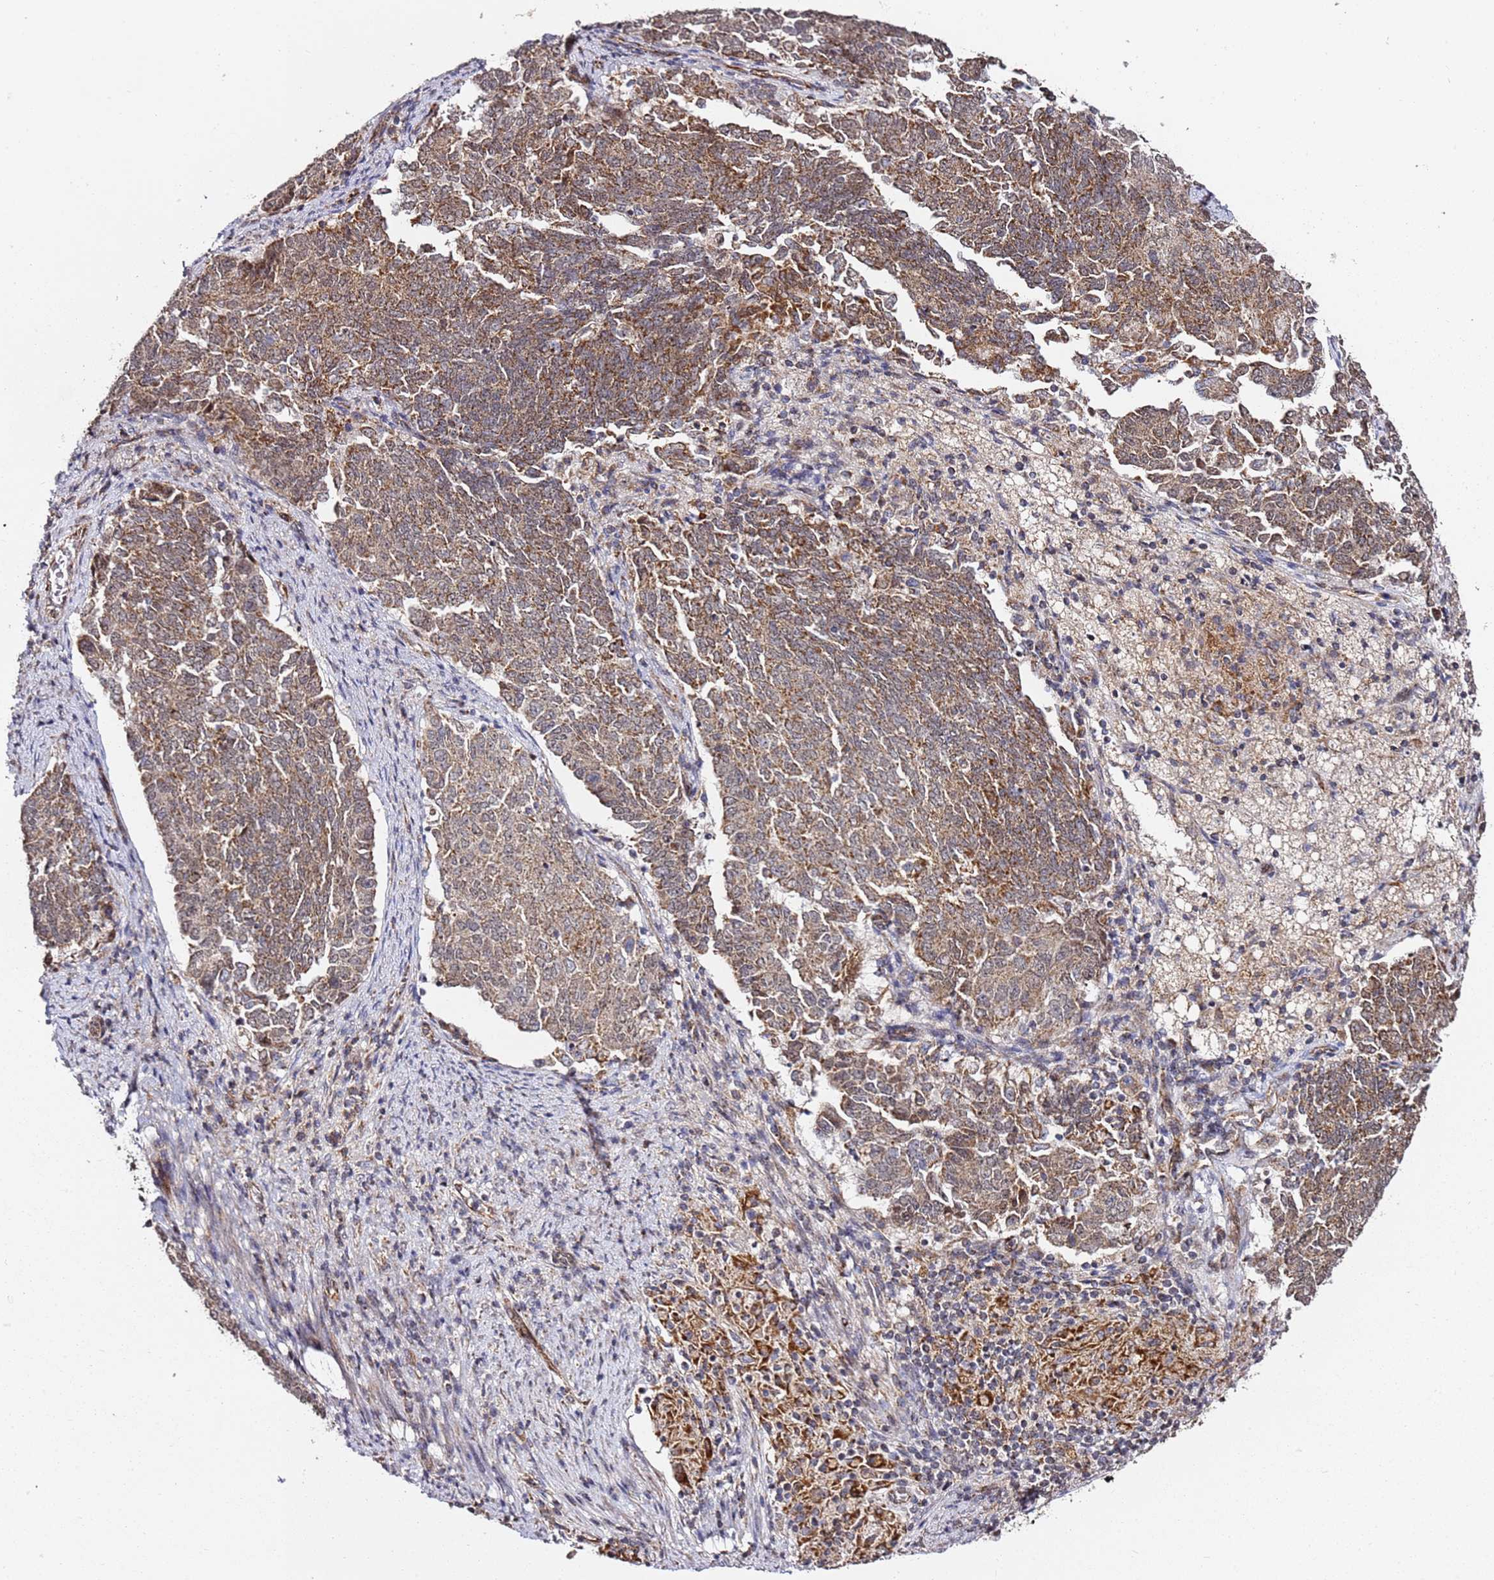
{"staining": {"intensity": "moderate", "quantity": ">75%", "location": "cytoplasmic/membranous"}, "tissue": "endometrial cancer", "cell_type": "Tumor cells", "image_type": "cancer", "snomed": [{"axis": "morphology", "description": "Adenocarcinoma, NOS"}, {"axis": "topography", "description": "Endometrium"}], "caption": "Endometrial cancer (adenocarcinoma) stained for a protein demonstrates moderate cytoplasmic/membranous positivity in tumor cells.", "gene": "TP53AIP1", "patient": {"sex": "female", "age": 80}}